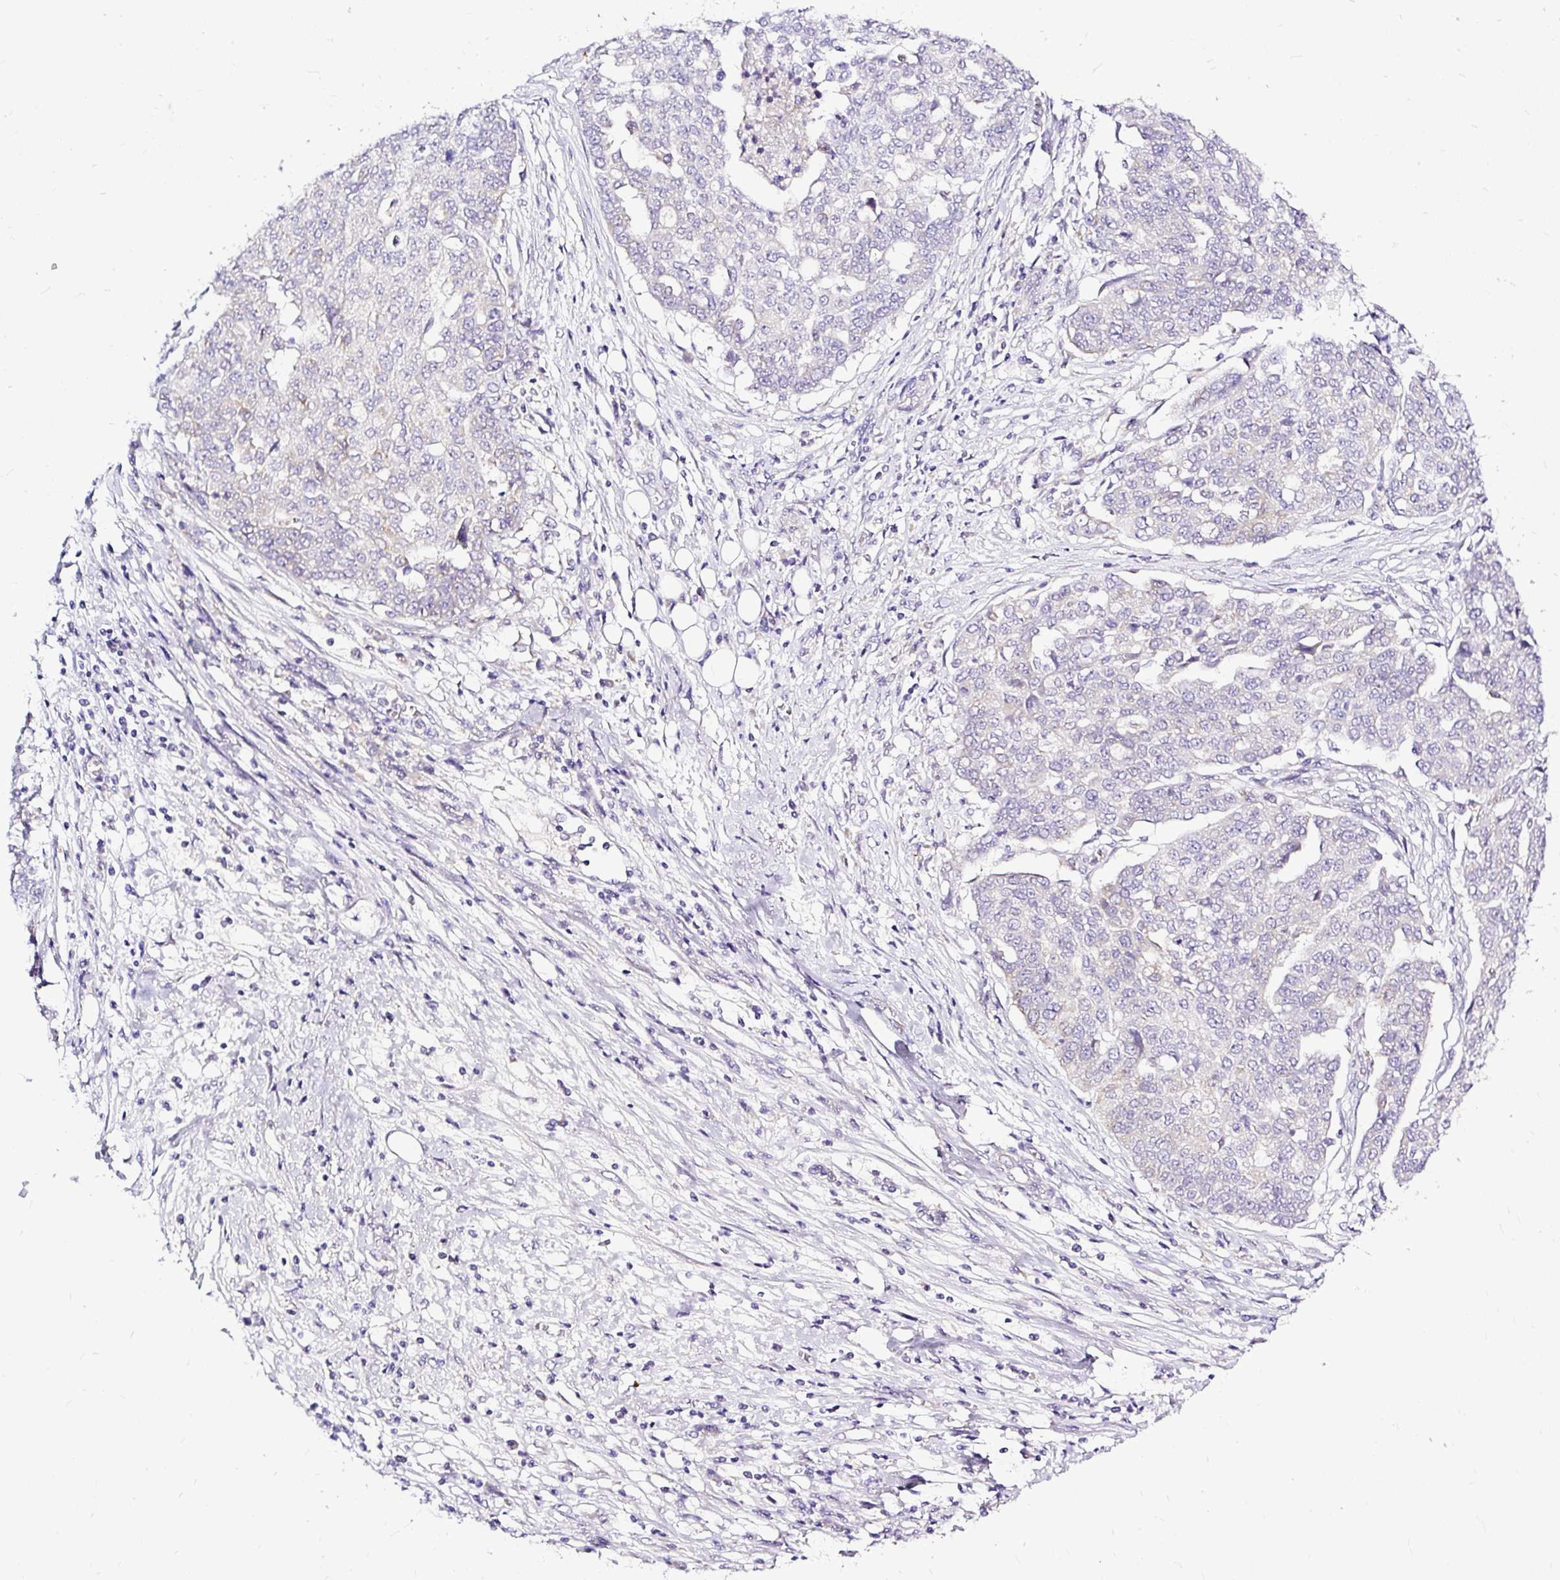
{"staining": {"intensity": "negative", "quantity": "none", "location": "none"}, "tissue": "ovarian cancer", "cell_type": "Tumor cells", "image_type": "cancer", "snomed": [{"axis": "morphology", "description": "Cystadenocarcinoma, serous, NOS"}, {"axis": "topography", "description": "Soft tissue"}, {"axis": "topography", "description": "Ovary"}], "caption": "Tumor cells are negative for brown protein staining in ovarian serous cystadenocarcinoma.", "gene": "AMFR", "patient": {"sex": "female", "age": 57}}